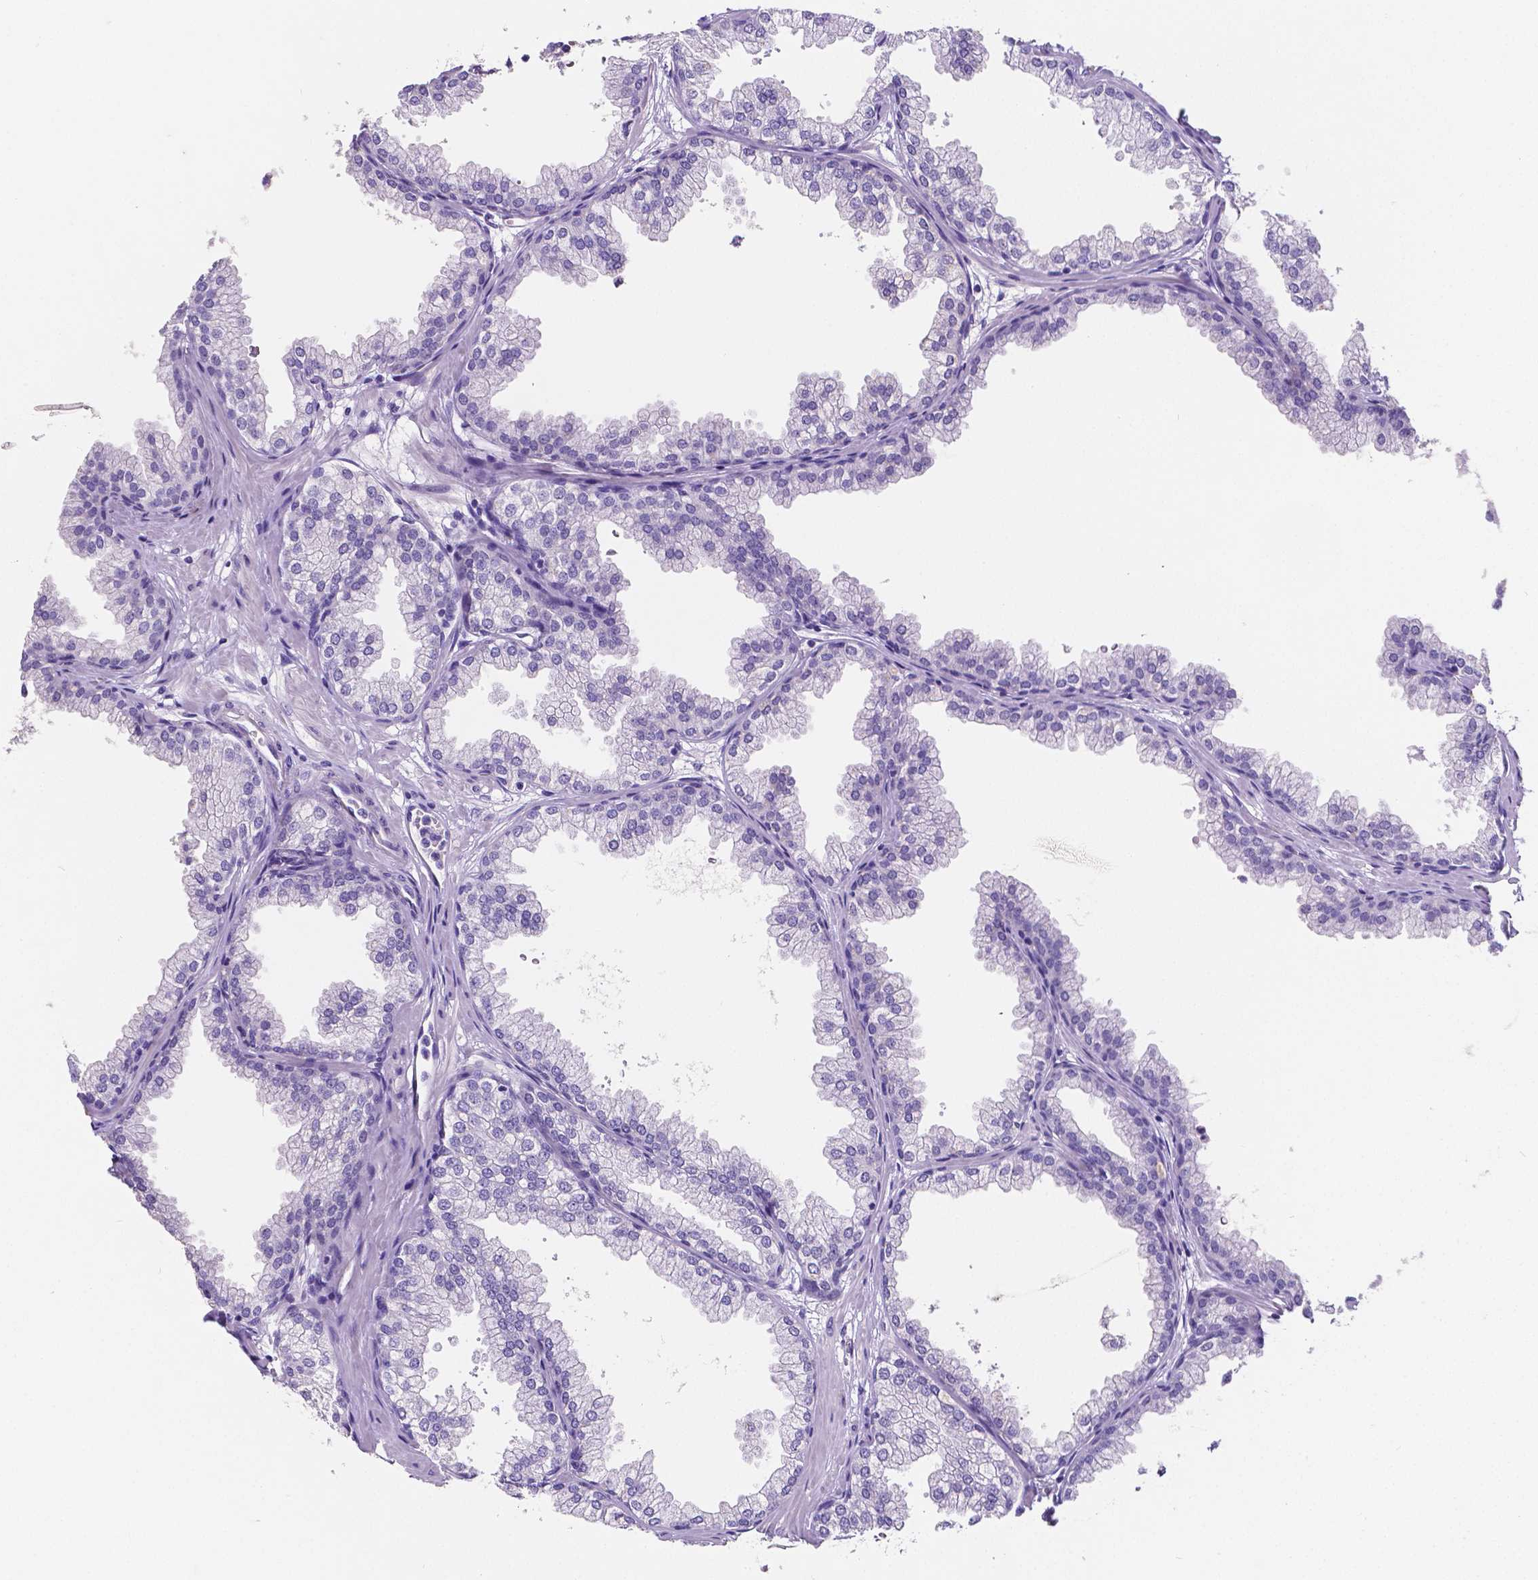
{"staining": {"intensity": "negative", "quantity": "none", "location": "none"}, "tissue": "prostate", "cell_type": "Glandular cells", "image_type": "normal", "snomed": [{"axis": "morphology", "description": "Normal tissue, NOS"}, {"axis": "topography", "description": "Prostate"}], "caption": "Immunohistochemistry (IHC) histopathology image of normal human prostate stained for a protein (brown), which shows no positivity in glandular cells.", "gene": "SATB2", "patient": {"sex": "male", "age": 37}}